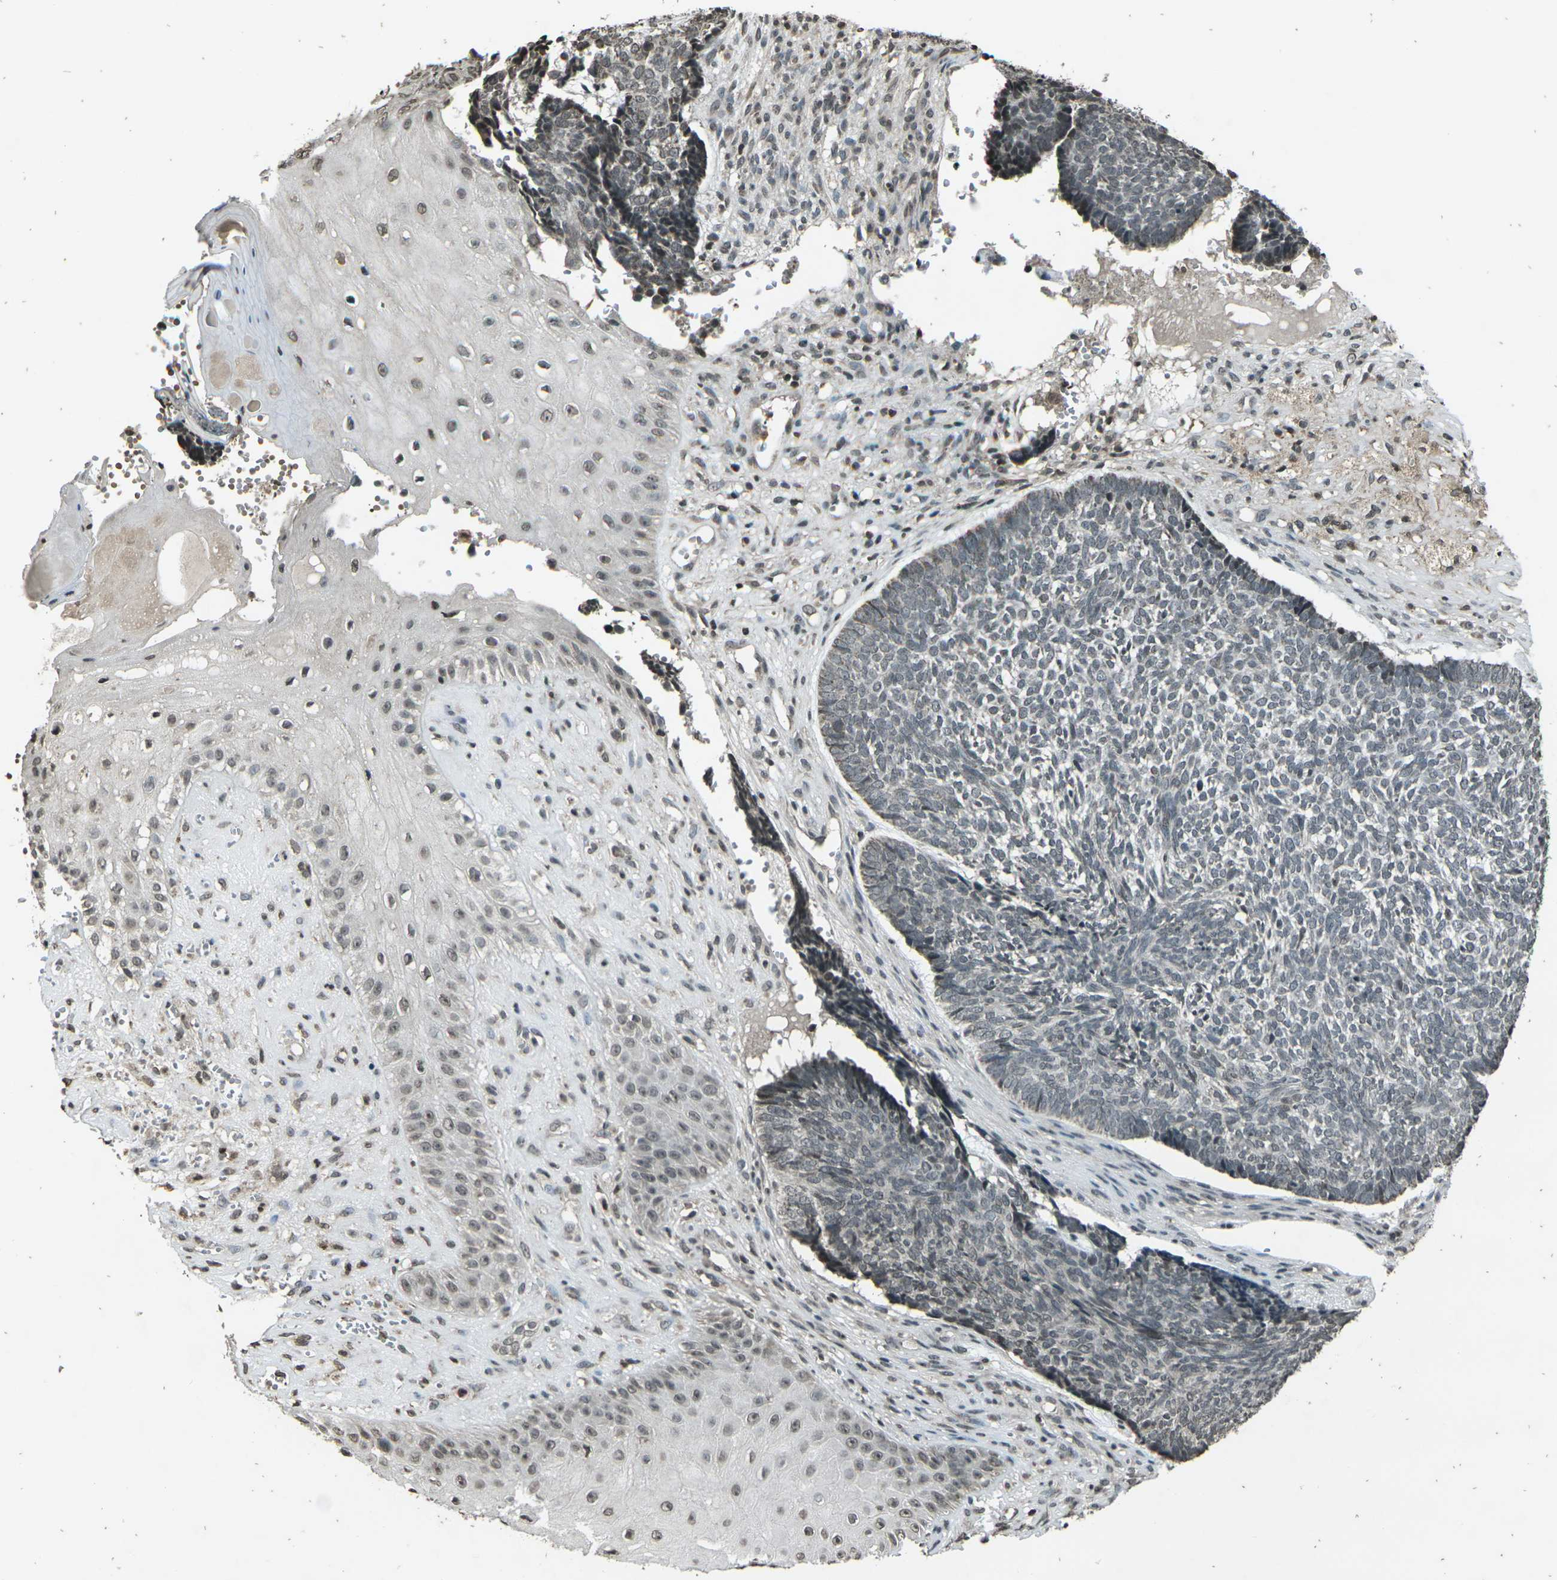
{"staining": {"intensity": "weak", "quantity": "<25%", "location": "nuclear"}, "tissue": "skin cancer", "cell_type": "Tumor cells", "image_type": "cancer", "snomed": [{"axis": "morphology", "description": "Basal cell carcinoma"}, {"axis": "topography", "description": "Skin"}], "caption": "Basal cell carcinoma (skin) stained for a protein using immunohistochemistry exhibits no expression tumor cells.", "gene": "PRPF8", "patient": {"sex": "male", "age": 84}}